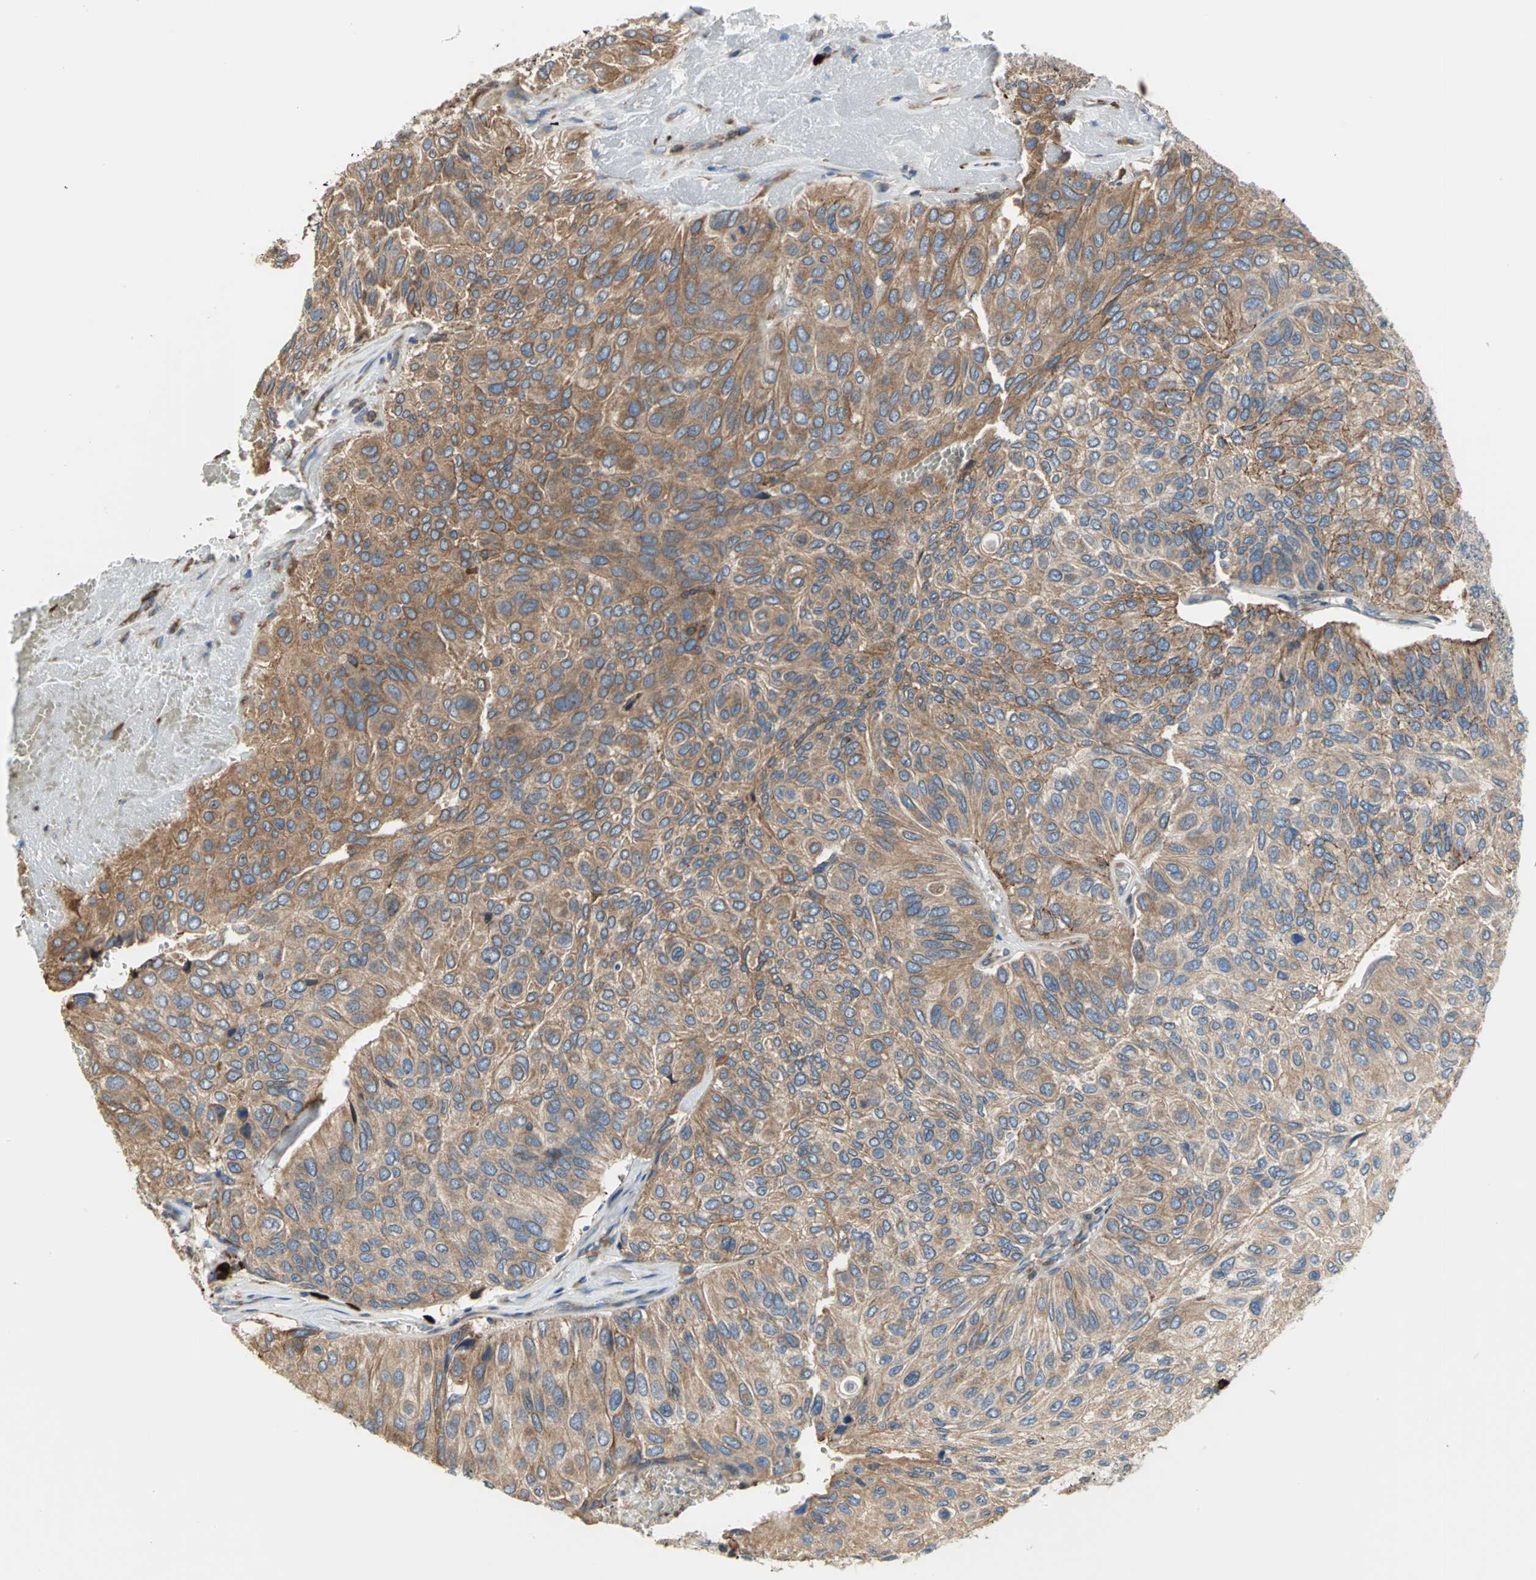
{"staining": {"intensity": "strong", "quantity": ">75%", "location": "cytoplasmic/membranous"}, "tissue": "urothelial cancer", "cell_type": "Tumor cells", "image_type": "cancer", "snomed": [{"axis": "morphology", "description": "Urothelial carcinoma, High grade"}, {"axis": "topography", "description": "Urinary bladder"}], "caption": "The micrograph displays staining of urothelial cancer, revealing strong cytoplasmic/membranous protein staining (brown color) within tumor cells.", "gene": "SDF2L1", "patient": {"sex": "male", "age": 66}}